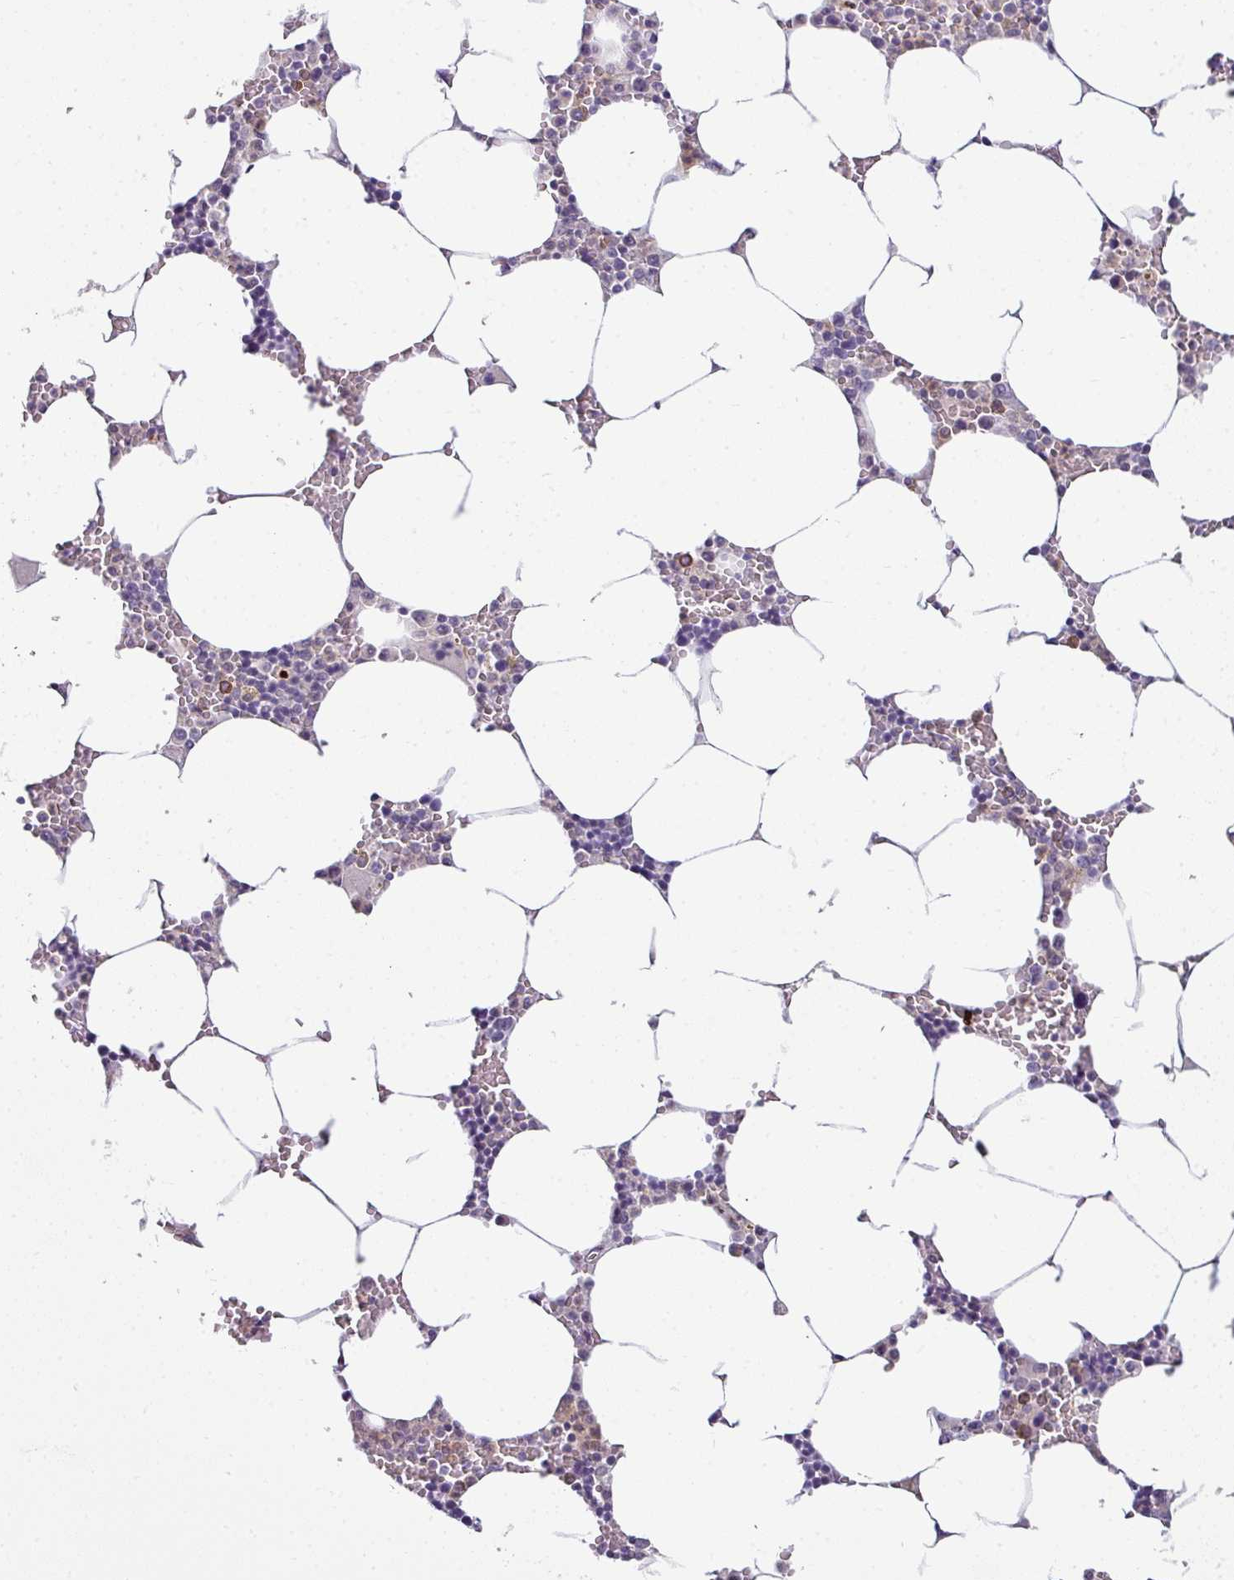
{"staining": {"intensity": "moderate", "quantity": "<25%", "location": "cytoplasmic/membranous"}, "tissue": "bone marrow", "cell_type": "Hematopoietic cells", "image_type": "normal", "snomed": [{"axis": "morphology", "description": "Normal tissue, NOS"}, {"axis": "topography", "description": "Bone marrow"}], "caption": "A brown stain highlights moderate cytoplasmic/membranous staining of a protein in hematopoietic cells of benign human bone marrow. The staining was performed using DAB (3,3'-diaminobenzidine), with brown indicating positive protein expression. Nuclei are stained blue with hematoxylin.", "gene": "HBEGF", "patient": {"sex": "male", "age": 70}}